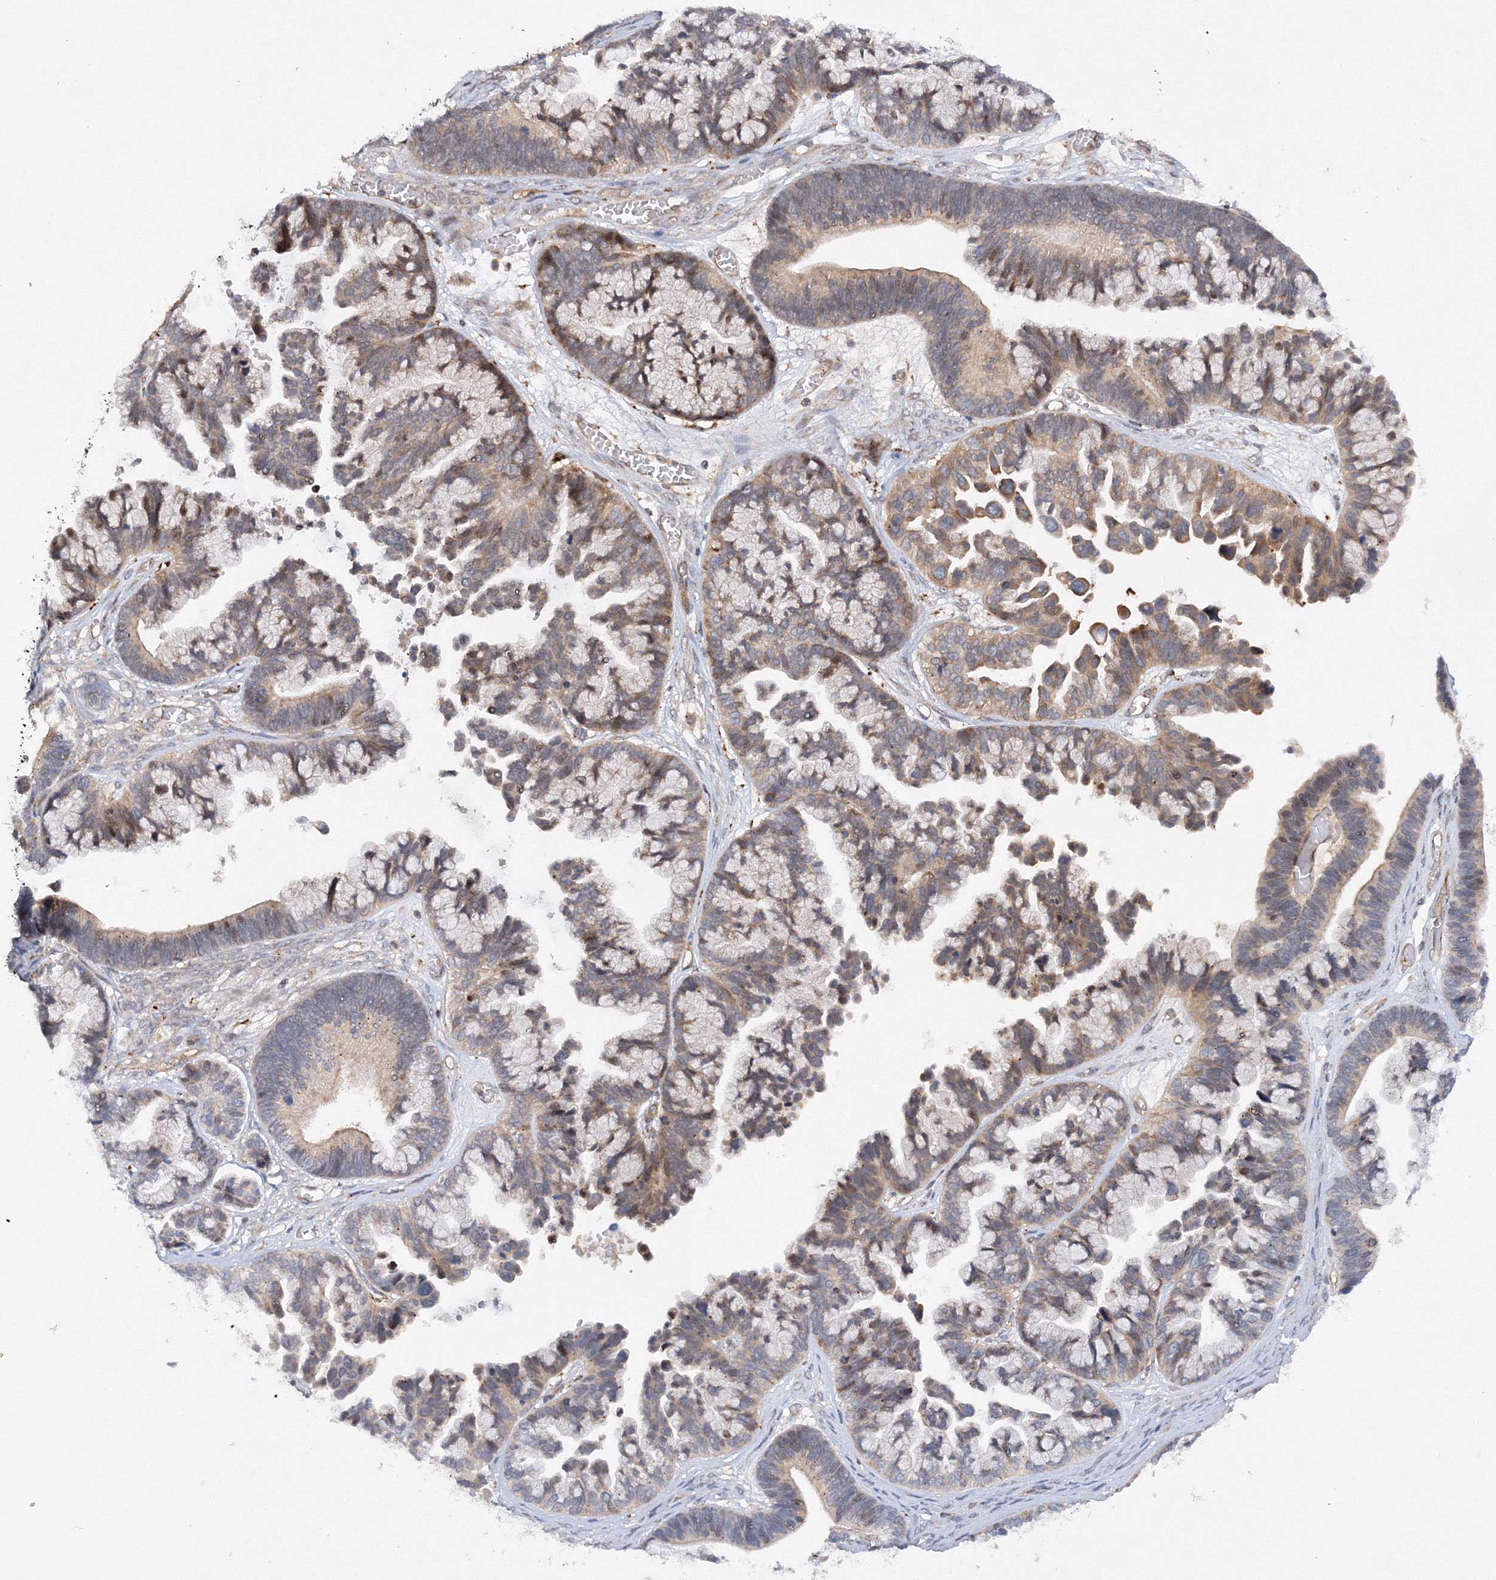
{"staining": {"intensity": "weak", "quantity": ">75%", "location": "cytoplasmic/membranous"}, "tissue": "ovarian cancer", "cell_type": "Tumor cells", "image_type": "cancer", "snomed": [{"axis": "morphology", "description": "Cystadenocarcinoma, serous, NOS"}, {"axis": "topography", "description": "Ovary"}], "caption": "Immunohistochemical staining of human serous cystadenocarcinoma (ovarian) exhibits low levels of weak cytoplasmic/membranous protein positivity in about >75% of tumor cells. The staining was performed using DAB (3,3'-diaminobenzidine), with brown indicating positive protein expression. Nuclei are stained blue with hematoxylin.", "gene": "DCTD", "patient": {"sex": "female", "age": 56}}